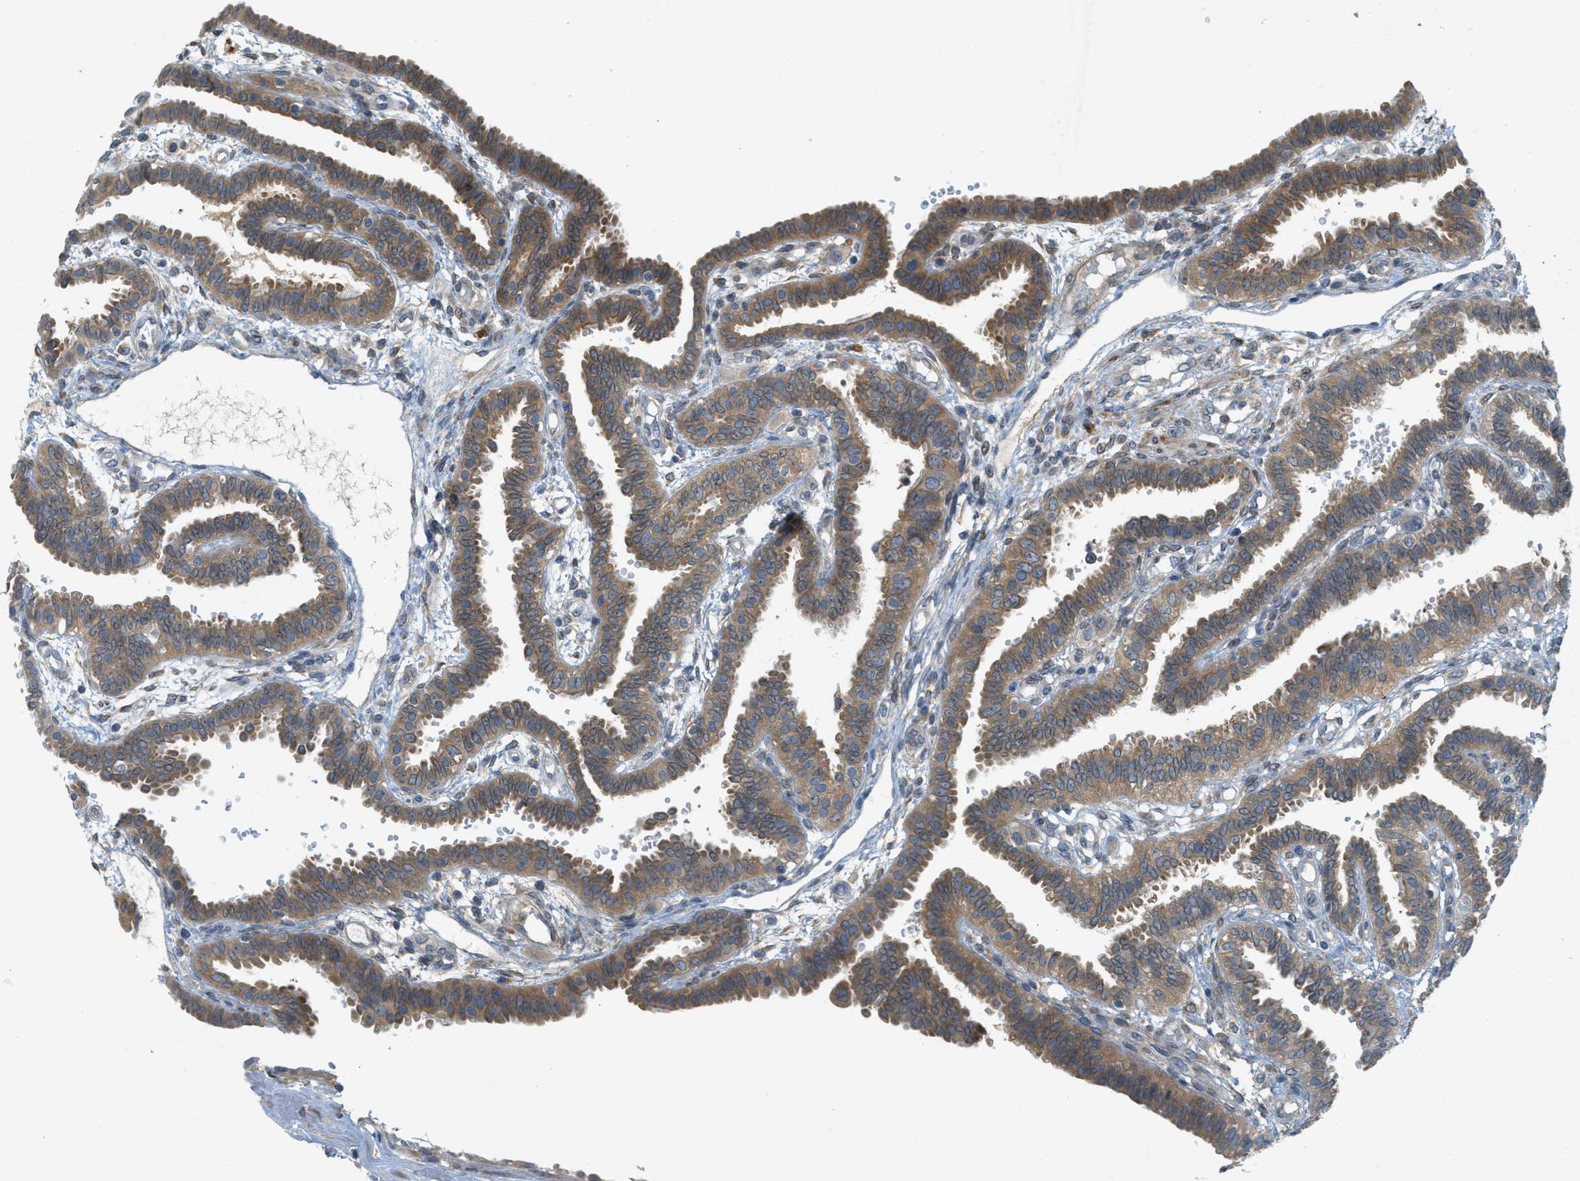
{"staining": {"intensity": "moderate", "quantity": ">75%", "location": "cytoplasmic/membranous"}, "tissue": "fallopian tube", "cell_type": "Glandular cells", "image_type": "normal", "snomed": [{"axis": "morphology", "description": "Normal tissue, NOS"}, {"axis": "topography", "description": "Fallopian tube"}, {"axis": "topography", "description": "Placenta"}], "caption": "An IHC photomicrograph of normal tissue is shown. Protein staining in brown labels moderate cytoplasmic/membranous positivity in fallopian tube within glandular cells. (DAB IHC with brightfield microscopy, high magnification).", "gene": "SIGMAR1", "patient": {"sex": "female", "age": 34}}